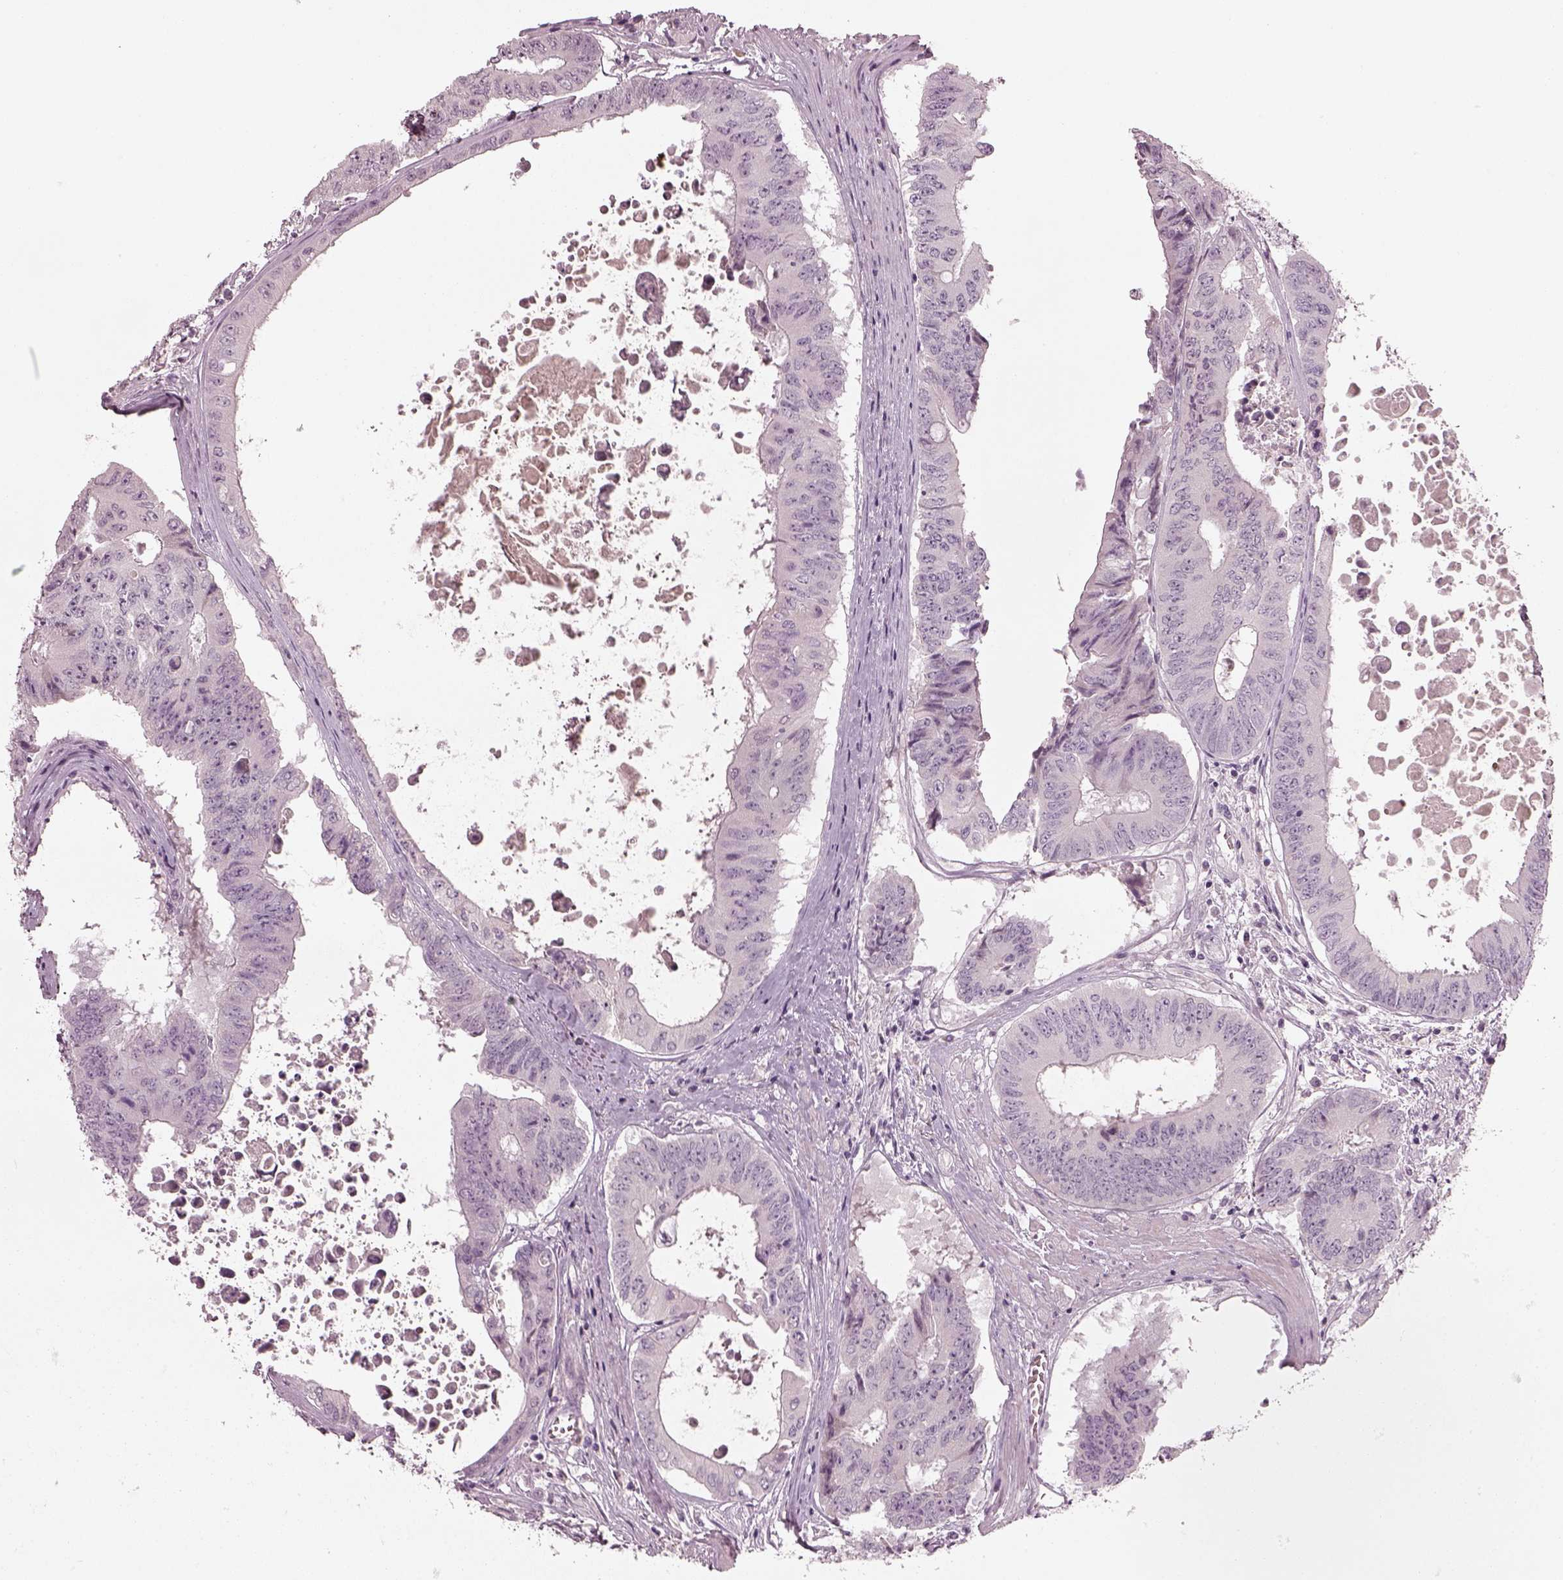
{"staining": {"intensity": "negative", "quantity": "none", "location": "none"}, "tissue": "colorectal cancer", "cell_type": "Tumor cells", "image_type": "cancer", "snomed": [{"axis": "morphology", "description": "Adenocarcinoma, NOS"}, {"axis": "topography", "description": "Rectum"}], "caption": "There is no significant expression in tumor cells of colorectal adenocarcinoma.", "gene": "SPATA6L", "patient": {"sex": "male", "age": 59}}